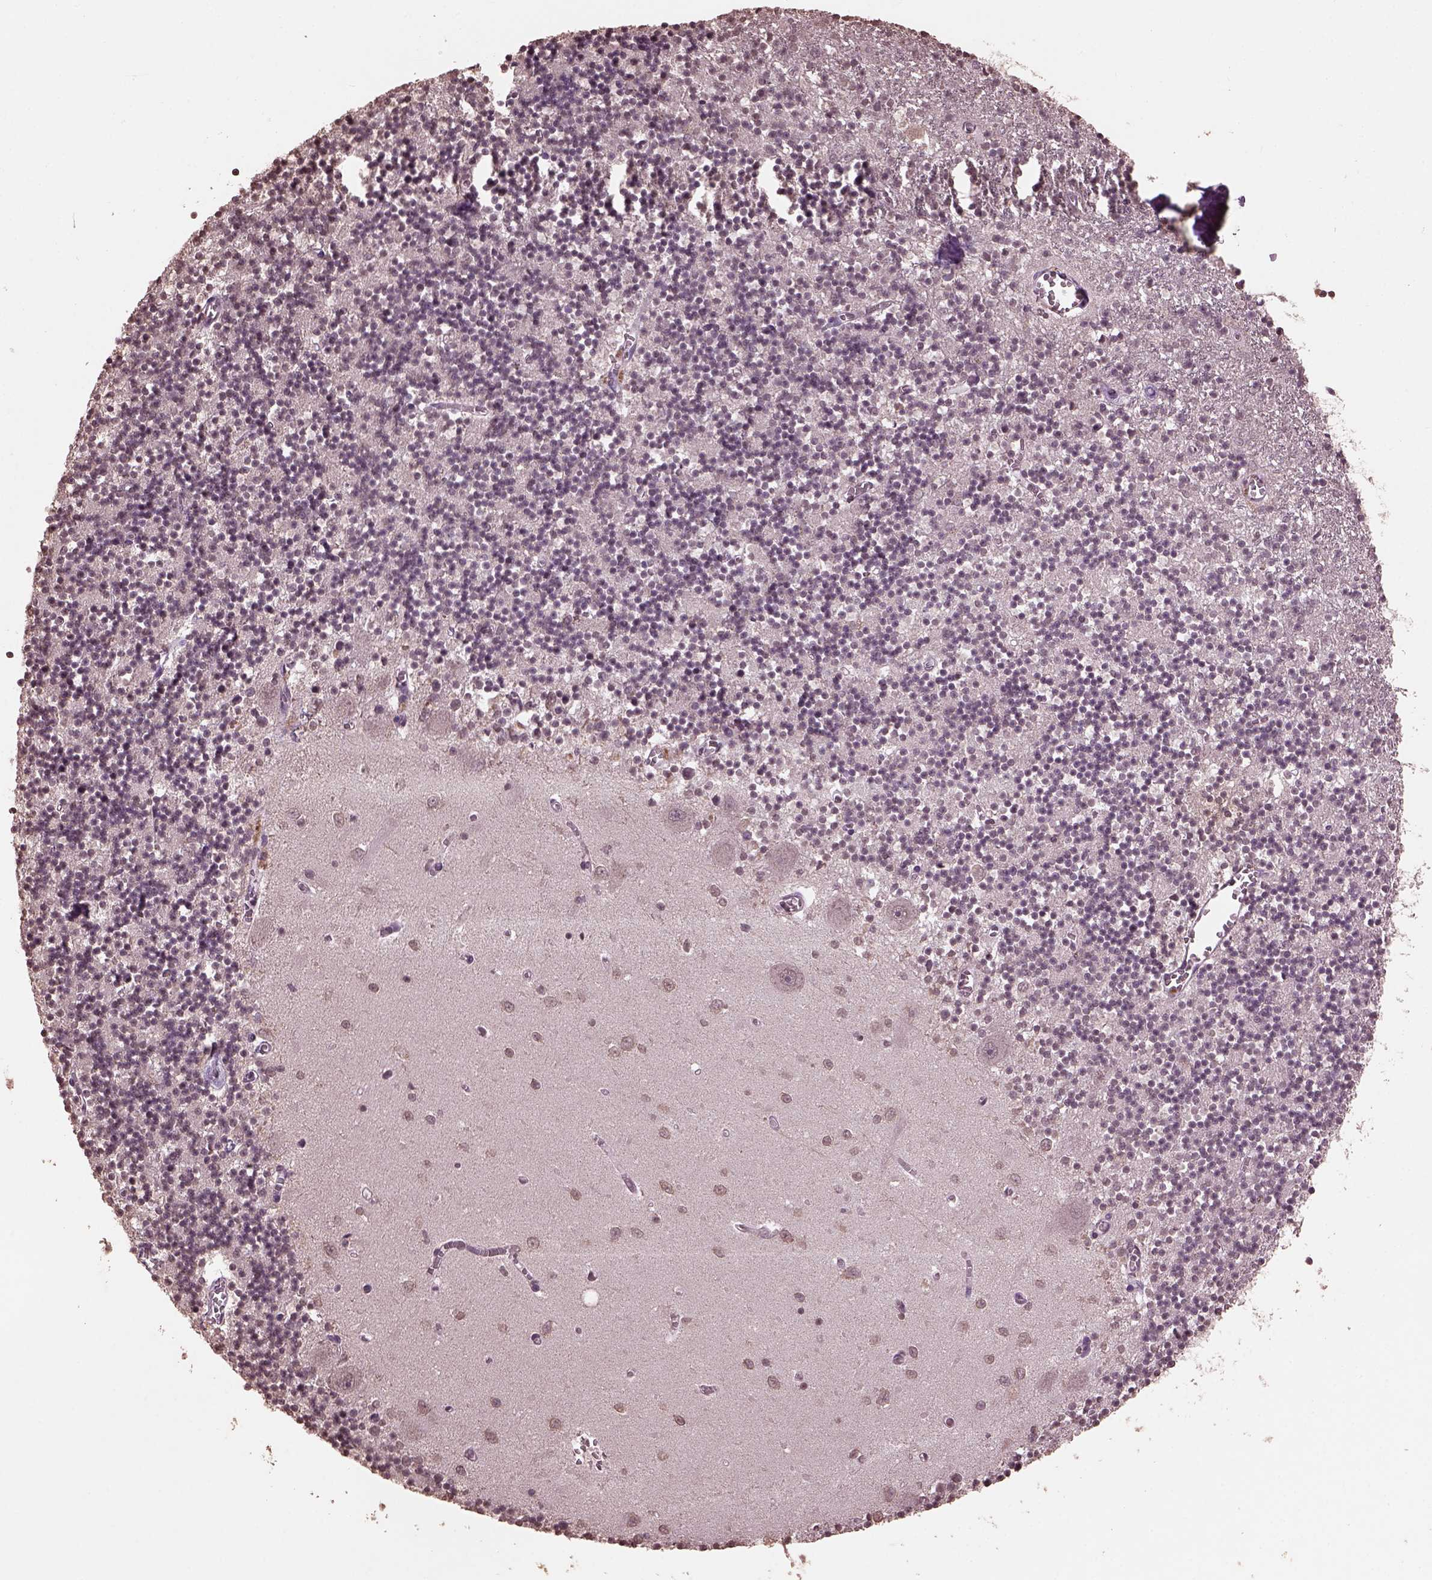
{"staining": {"intensity": "weak", "quantity": "<25%", "location": "nuclear"}, "tissue": "cerebellum", "cell_type": "Cells in granular layer", "image_type": "normal", "snomed": [{"axis": "morphology", "description": "Normal tissue, NOS"}, {"axis": "topography", "description": "Cerebellum"}], "caption": "Immunohistochemistry (IHC) histopathology image of normal cerebellum: cerebellum stained with DAB shows no significant protein staining in cells in granular layer.", "gene": "CPT1C", "patient": {"sex": "female", "age": 64}}